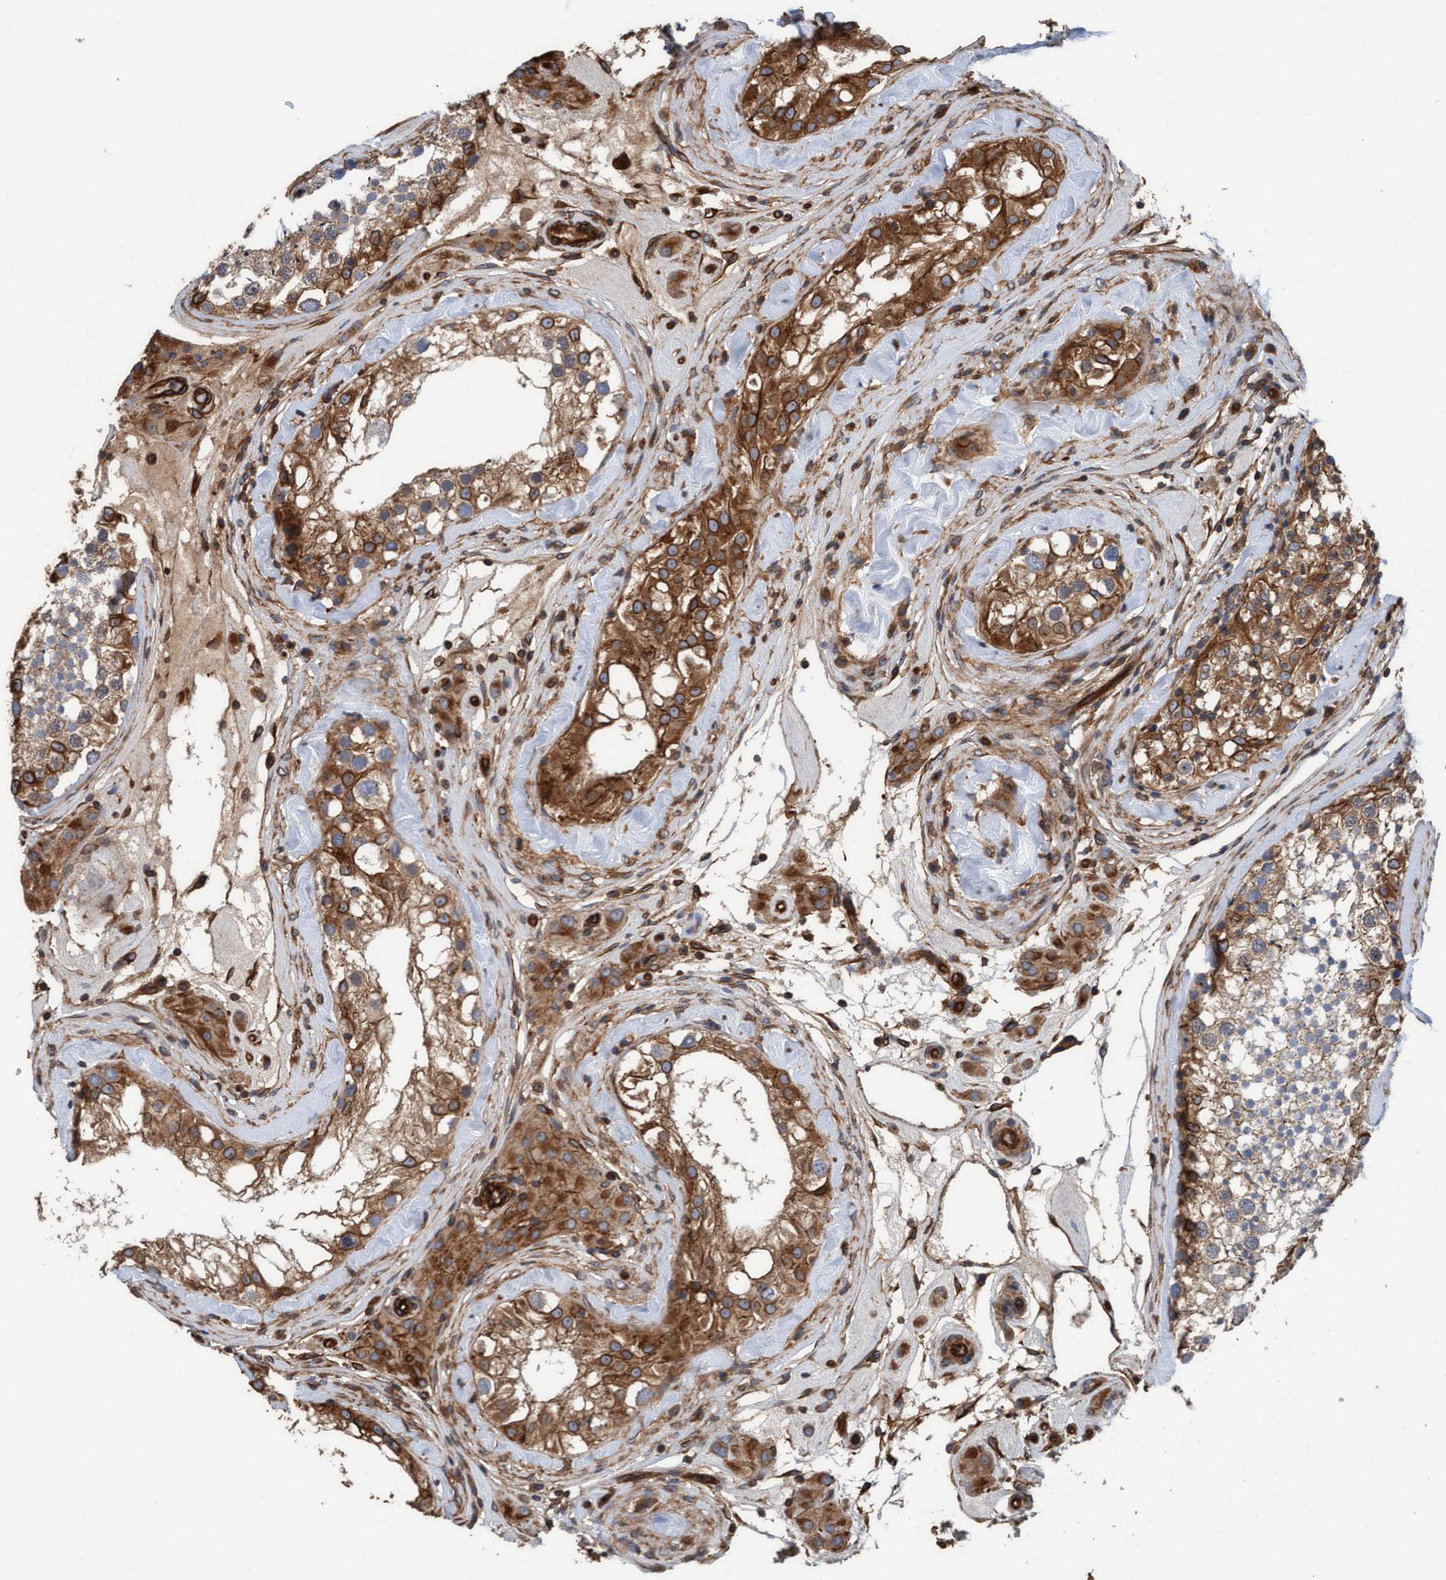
{"staining": {"intensity": "strong", "quantity": "25%-75%", "location": "cytoplasmic/membranous"}, "tissue": "testis", "cell_type": "Cells in seminiferous ducts", "image_type": "normal", "snomed": [{"axis": "morphology", "description": "Normal tissue, NOS"}, {"axis": "topography", "description": "Testis"}], "caption": "Testis stained with DAB IHC shows high levels of strong cytoplasmic/membranous positivity in approximately 25%-75% of cells in seminiferous ducts.", "gene": "STXBP4", "patient": {"sex": "male", "age": 46}}